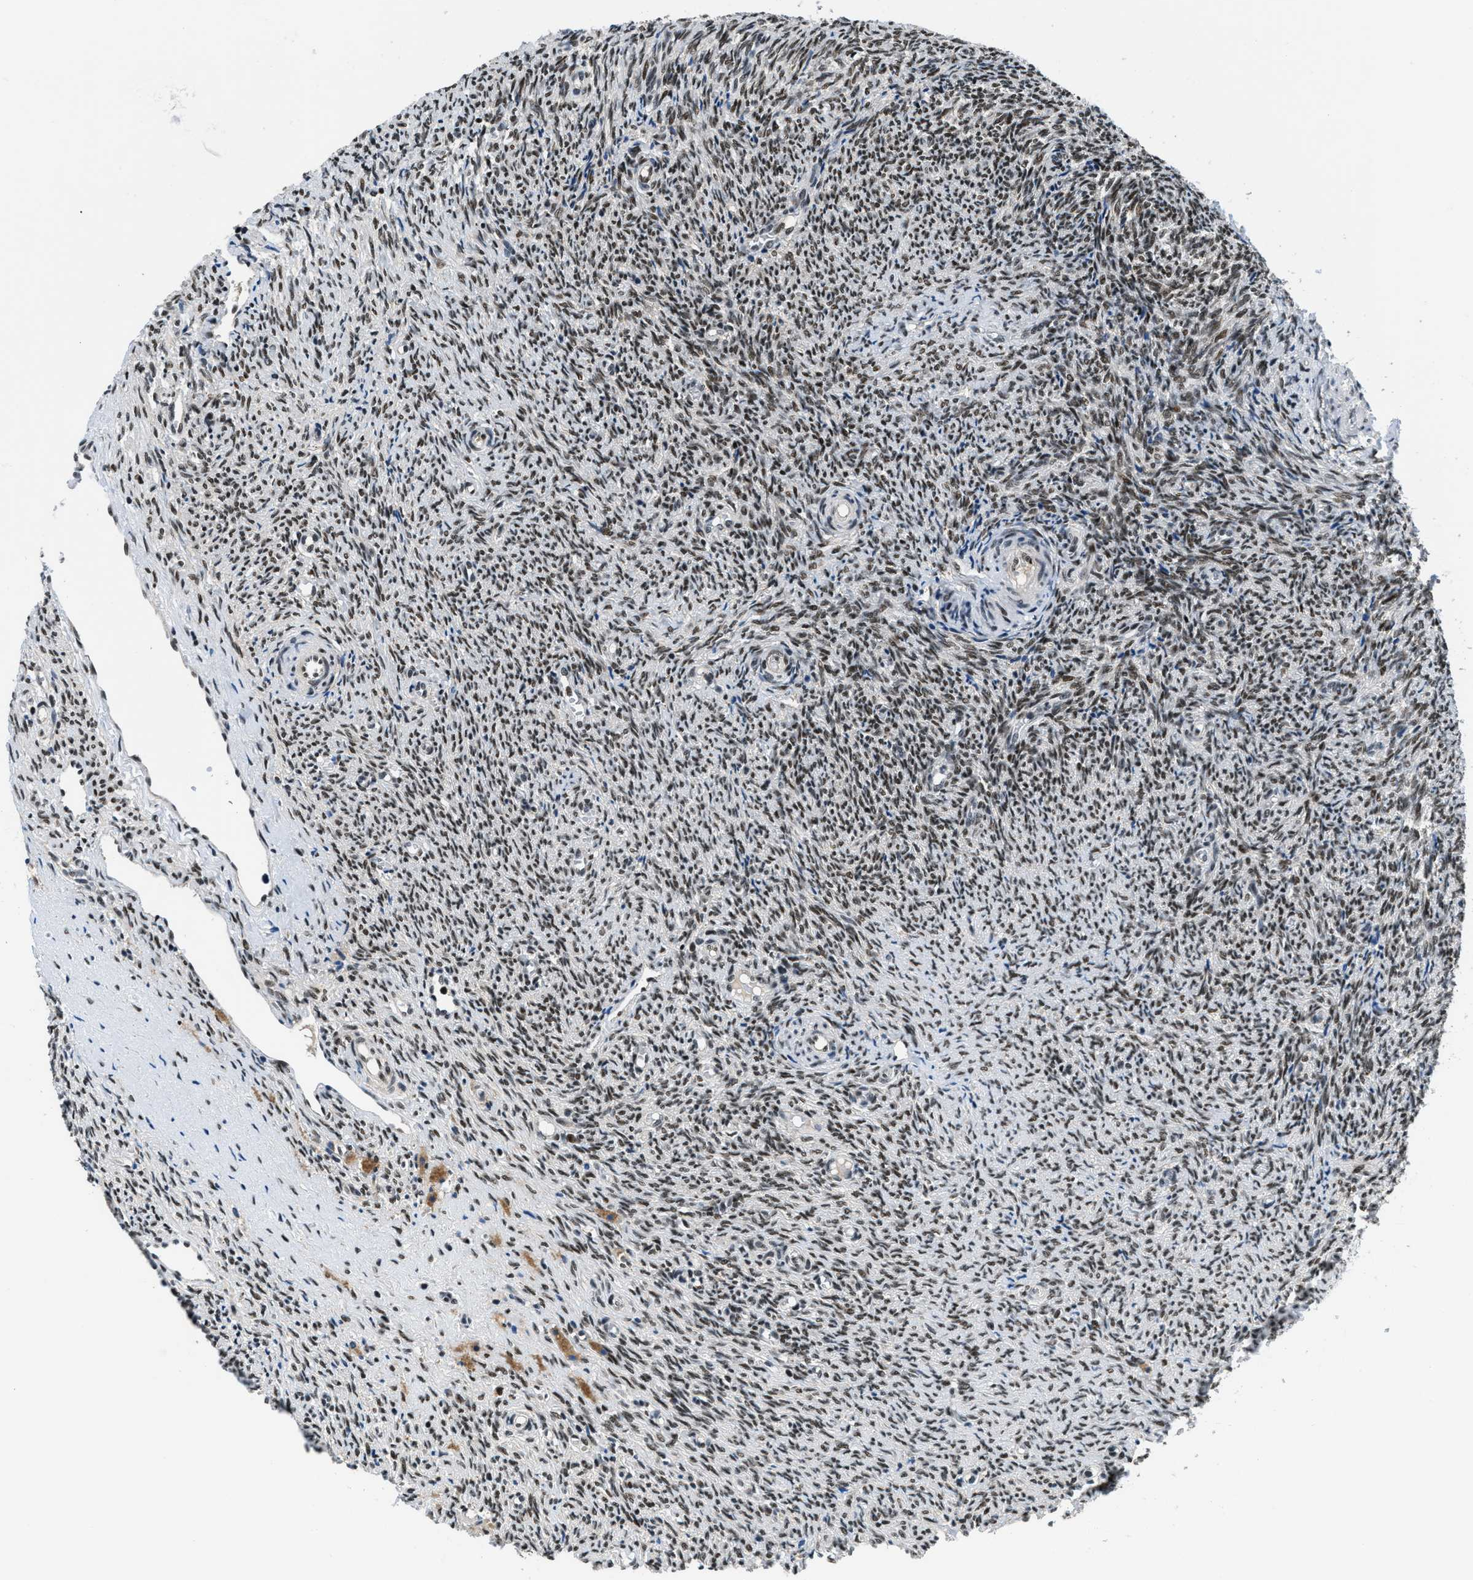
{"staining": {"intensity": "strong", "quantity": ">75%", "location": "nuclear"}, "tissue": "ovary", "cell_type": "Follicle cells", "image_type": "normal", "snomed": [{"axis": "morphology", "description": "Normal tissue, NOS"}, {"axis": "topography", "description": "Ovary"}], "caption": "IHC histopathology image of normal ovary: human ovary stained using immunohistochemistry (IHC) reveals high levels of strong protein expression localized specifically in the nuclear of follicle cells, appearing as a nuclear brown color.", "gene": "KDM3B", "patient": {"sex": "female", "age": 41}}